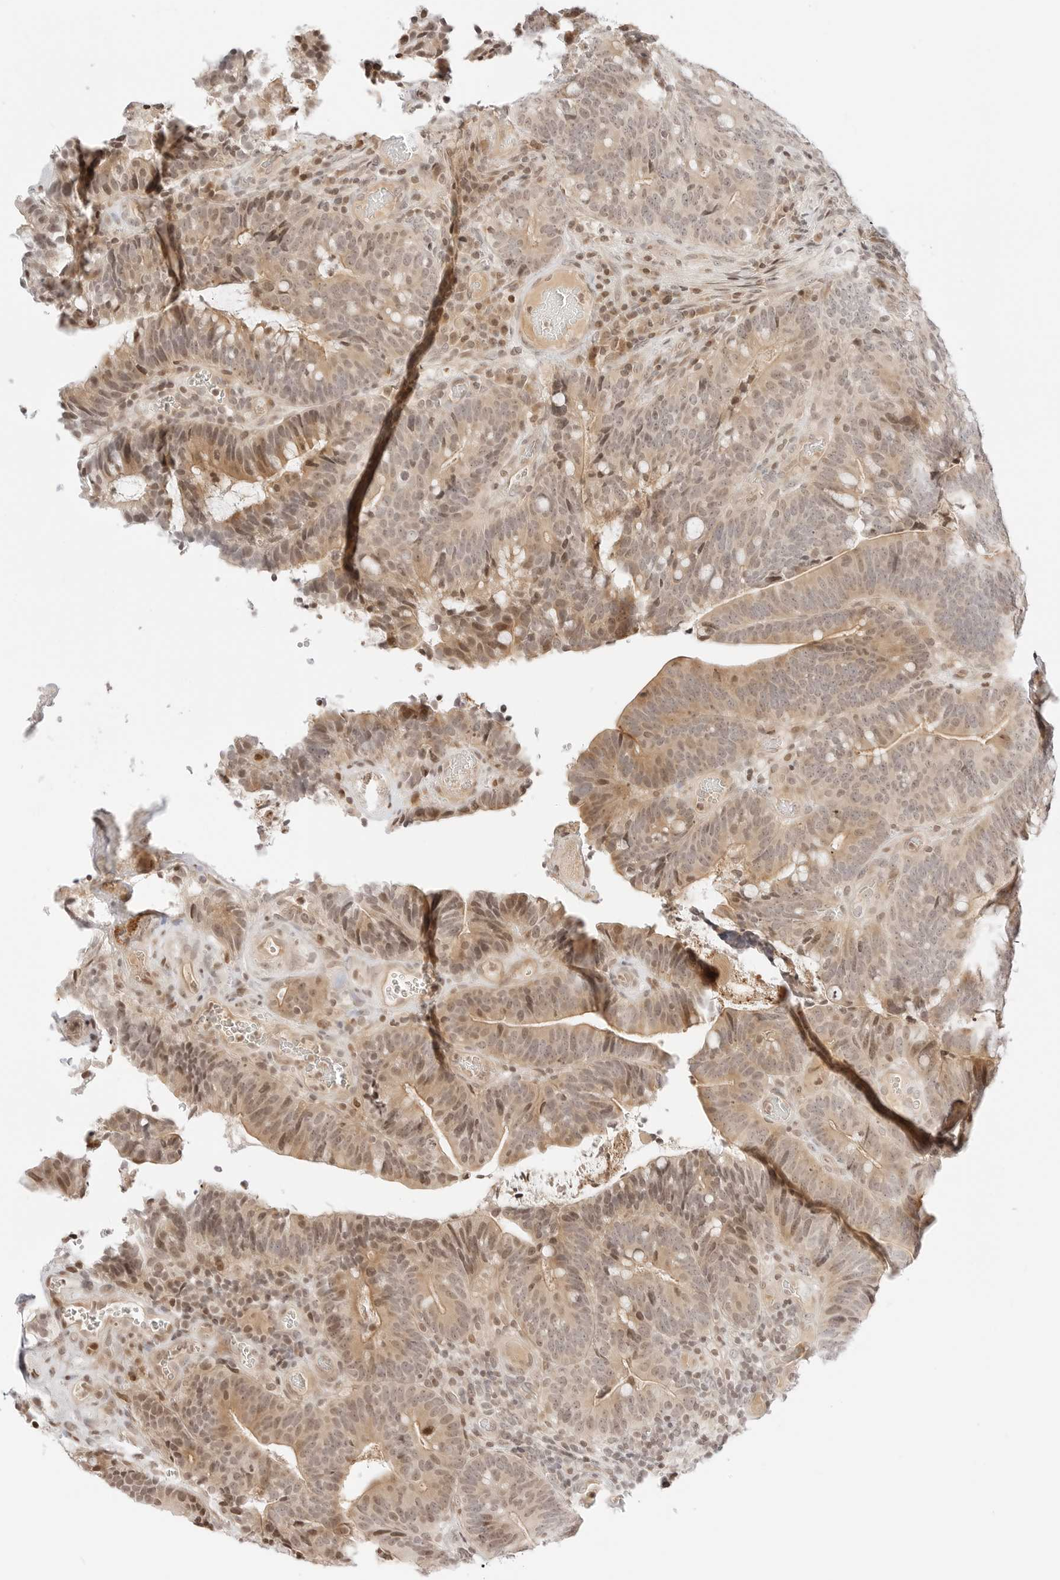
{"staining": {"intensity": "moderate", "quantity": ">75%", "location": "cytoplasmic/membranous,nuclear"}, "tissue": "colorectal cancer", "cell_type": "Tumor cells", "image_type": "cancer", "snomed": [{"axis": "morphology", "description": "Adenocarcinoma, NOS"}, {"axis": "topography", "description": "Colon"}], "caption": "Immunohistochemistry (DAB) staining of human adenocarcinoma (colorectal) demonstrates moderate cytoplasmic/membranous and nuclear protein staining in about >75% of tumor cells.", "gene": "RPS6KL1", "patient": {"sex": "female", "age": 66}}